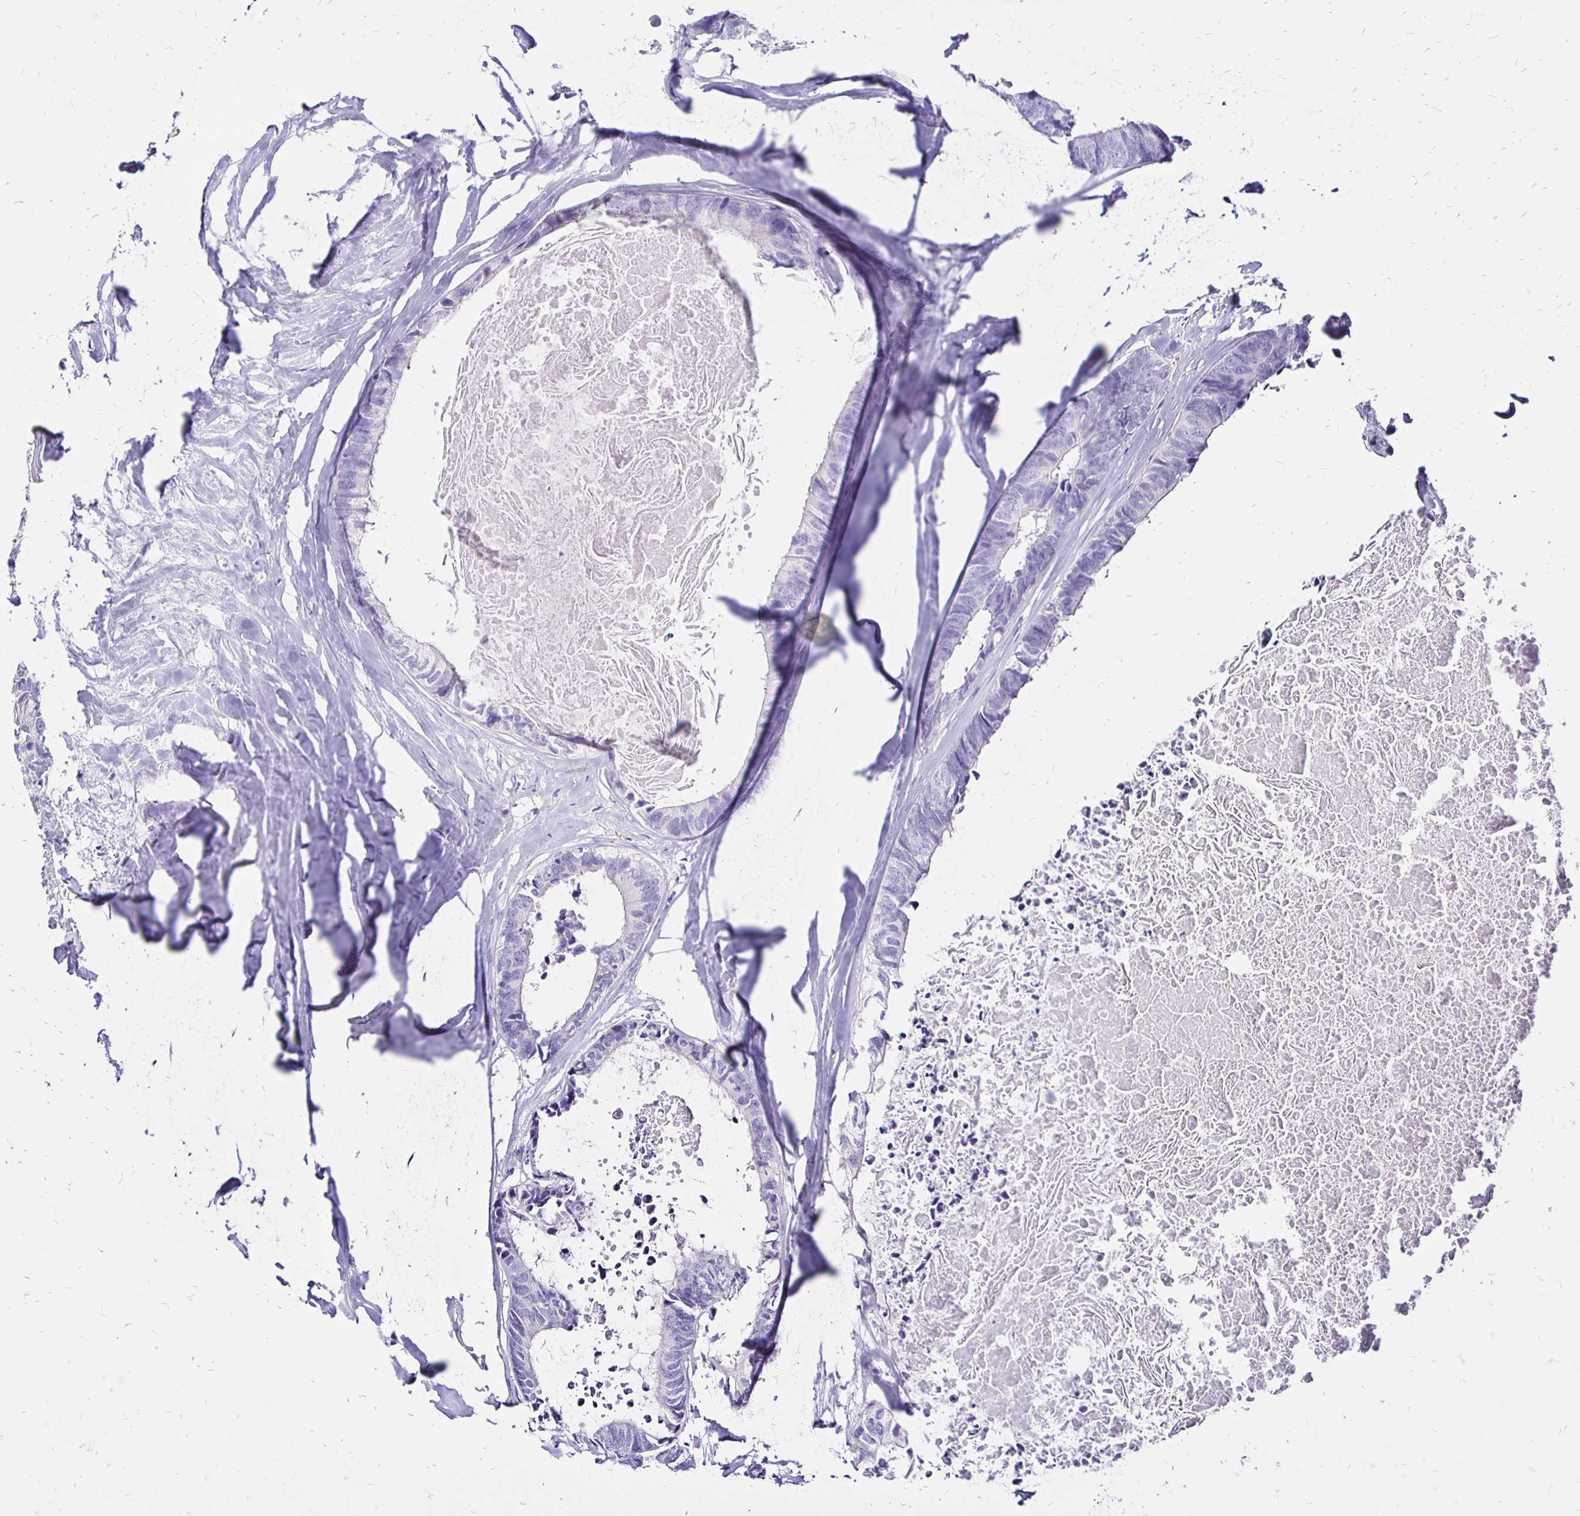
{"staining": {"intensity": "negative", "quantity": "none", "location": "none"}, "tissue": "colorectal cancer", "cell_type": "Tumor cells", "image_type": "cancer", "snomed": [{"axis": "morphology", "description": "Adenocarcinoma, NOS"}, {"axis": "topography", "description": "Colon"}, {"axis": "topography", "description": "Rectum"}], "caption": "Protein analysis of colorectal cancer shows no significant staining in tumor cells.", "gene": "IRGC", "patient": {"sex": "male", "age": 57}}